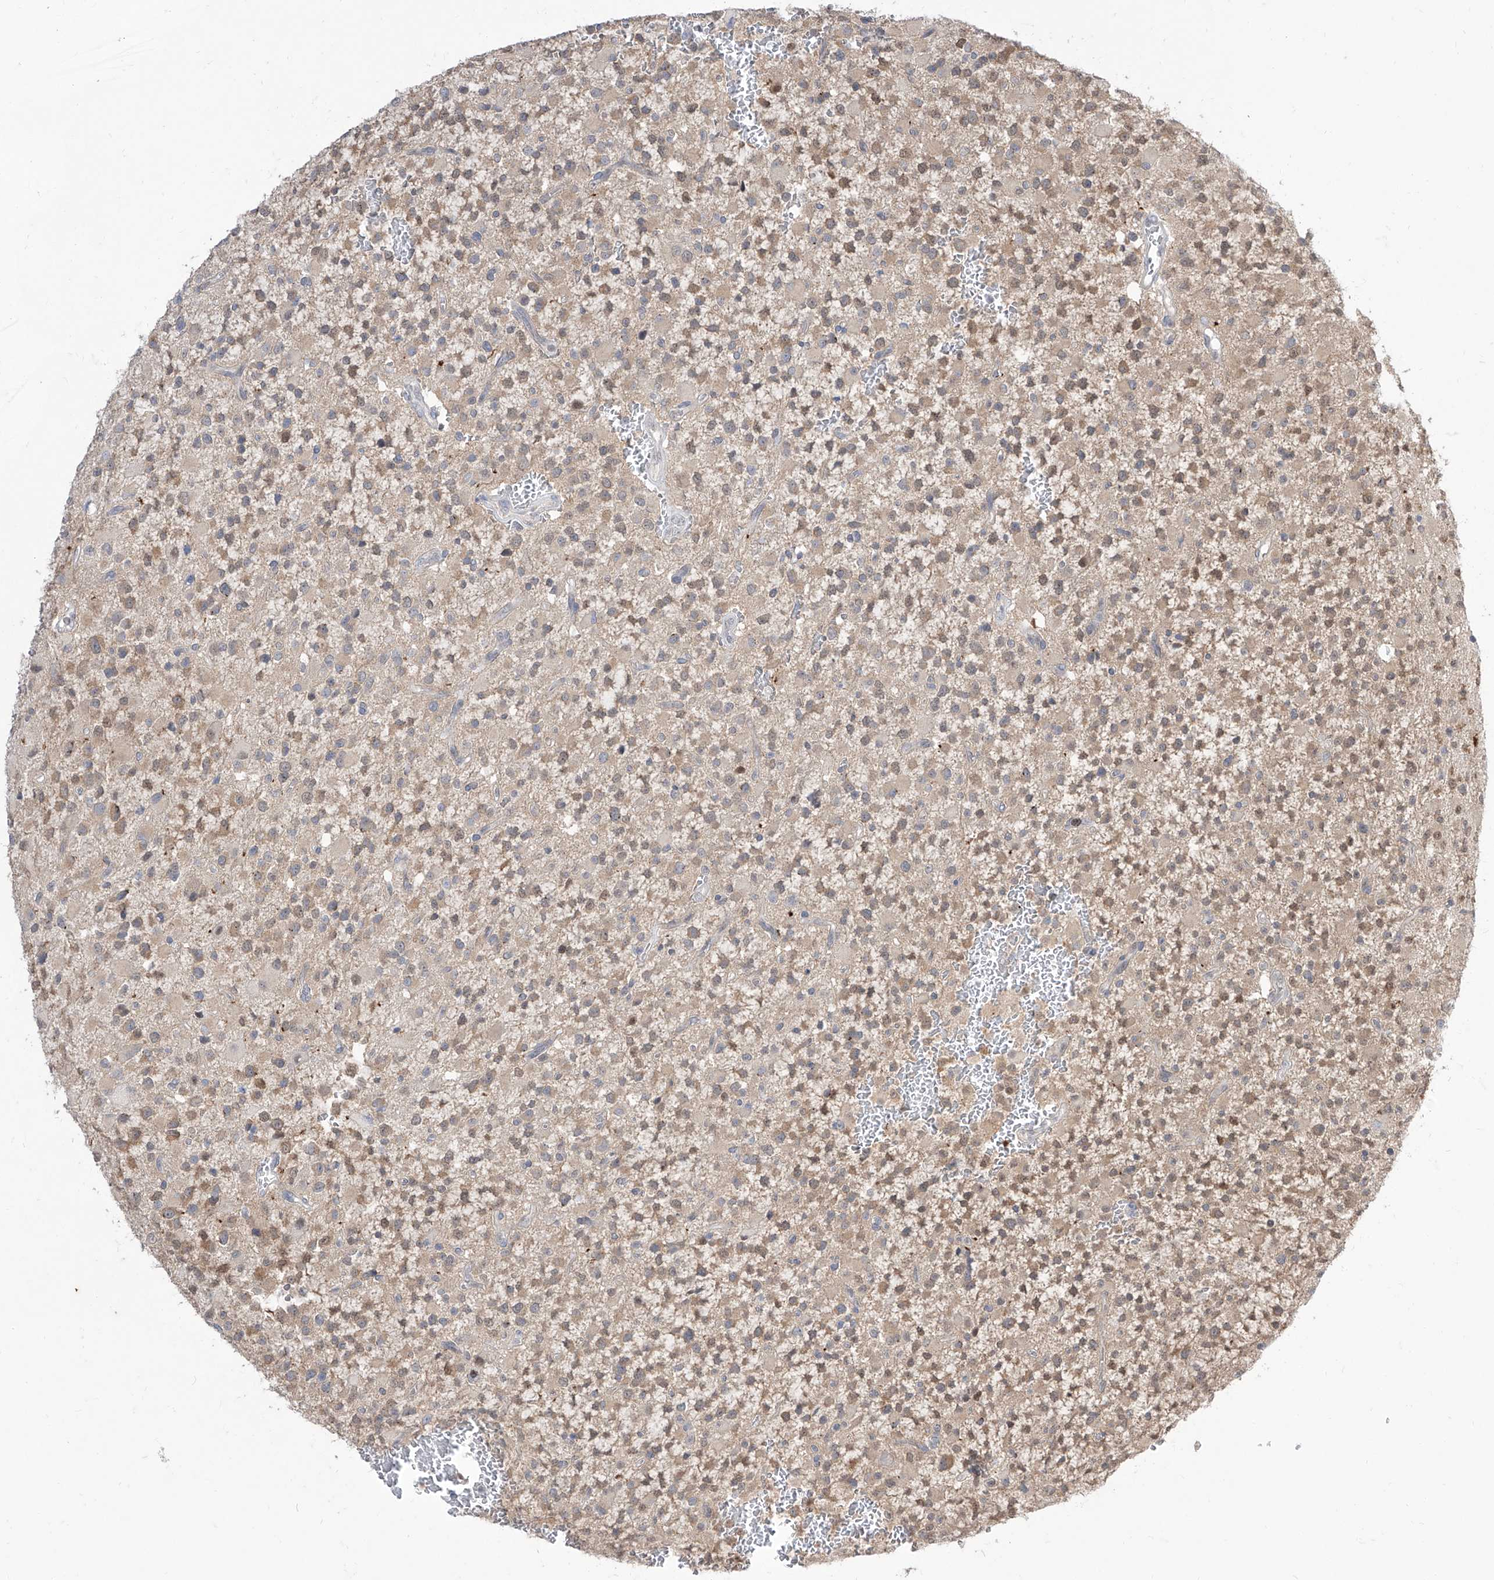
{"staining": {"intensity": "weak", "quantity": ">75%", "location": "cytoplasmic/membranous"}, "tissue": "glioma", "cell_type": "Tumor cells", "image_type": "cancer", "snomed": [{"axis": "morphology", "description": "Glioma, malignant, High grade"}, {"axis": "topography", "description": "Brain"}], "caption": "A high-resolution image shows immunohistochemistry (IHC) staining of malignant glioma (high-grade), which displays weak cytoplasmic/membranous positivity in approximately >75% of tumor cells.", "gene": "BROX", "patient": {"sex": "male", "age": 34}}